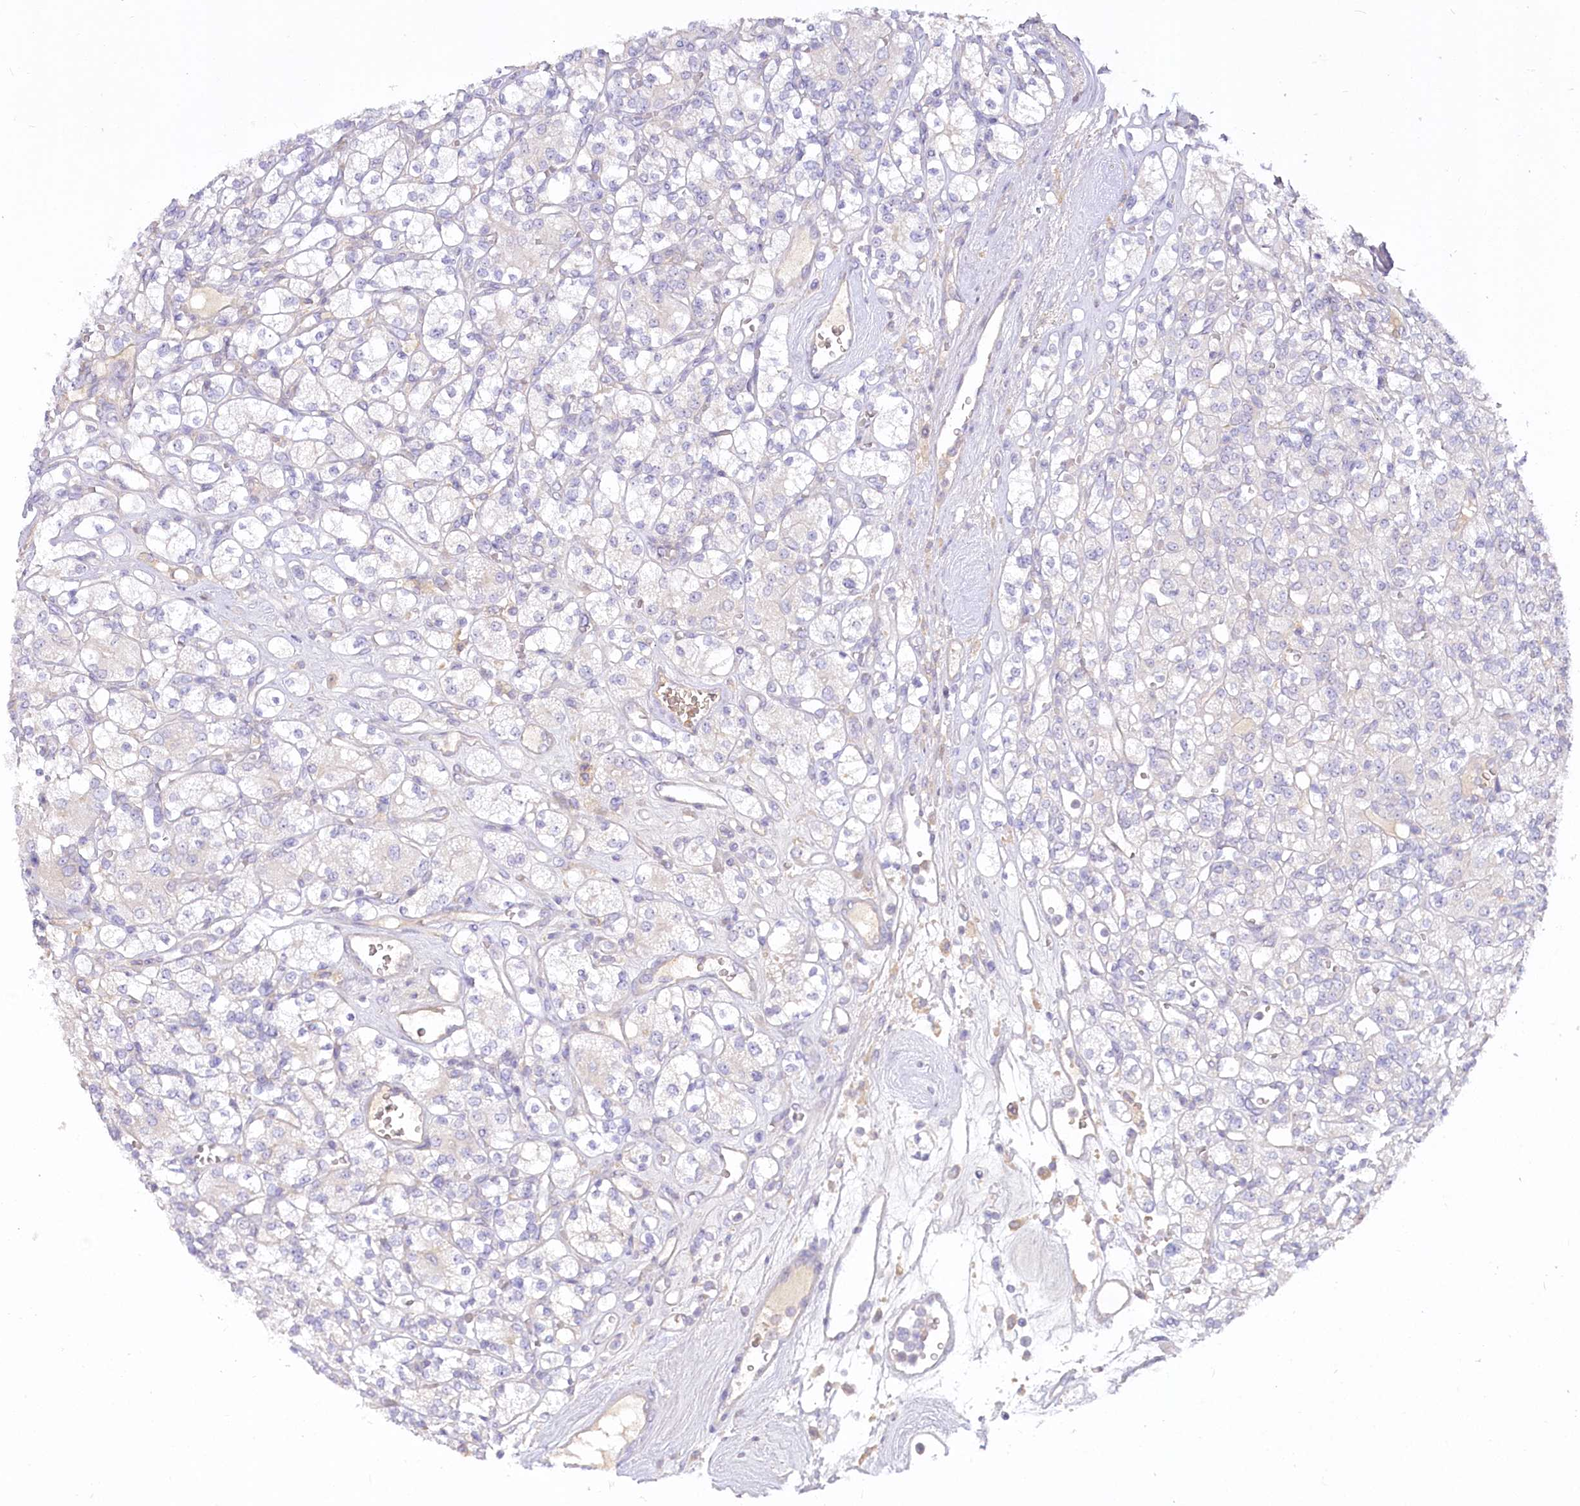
{"staining": {"intensity": "negative", "quantity": "none", "location": "none"}, "tissue": "renal cancer", "cell_type": "Tumor cells", "image_type": "cancer", "snomed": [{"axis": "morphology", "description": "Adenocarcinoma, NOS"}, {"axis": "topography", "description": "Kidney"}], "caption": "High magnification brightfield microscopy of adenocarcinoma (renal) stained with DAB (3,3'-diaminobenzidine) (brown) and counterstained with hematoxylin (blue): tumor cells show no significant positivity.", "gene": "EFHC2", "patient": {"sex": "male", "age": 77}}